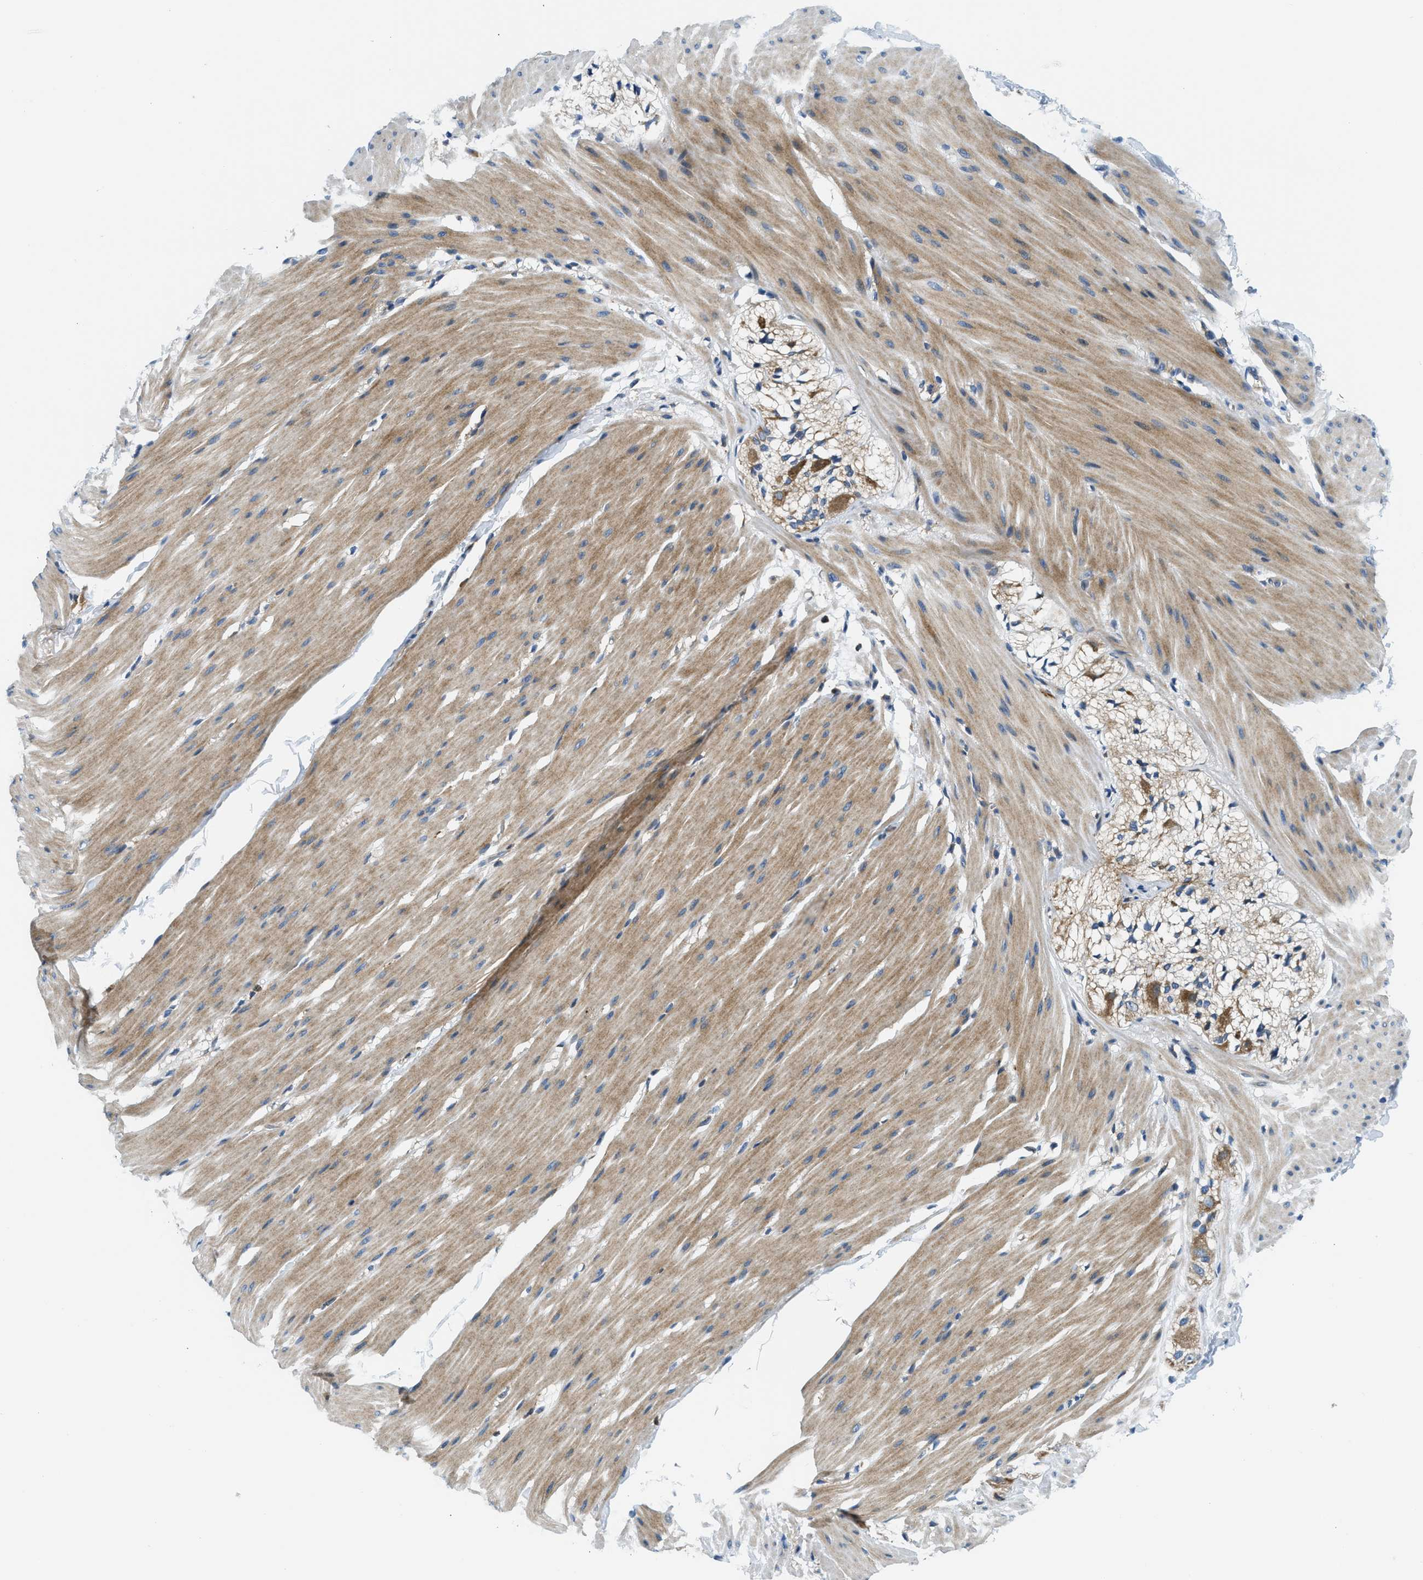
{"staining": {"intensity": "moderate", "quantity": ">75%", "location": "cytoplasmic/membranous"}, "tissue": "smooth muscle", "cell_type": "Smooth muscle cells", "image_type": "normal", "snomed": [{"axis": "morphology", "description": "Normal tissue, NOS"}, {"axis": "topography", "description": "Smooth muscle"}, {"axis": "topography", "description": "Colon"}], "caption": "A micrograph showing moderate cytoplasmic/membranous staining in about >75% of smooth muscle cells in unremarkable smooth muscle, as visualized by brown immunohistochemical staining.", "gene": "LPIN2", "patient": {"sex": "male", "age": 67}}